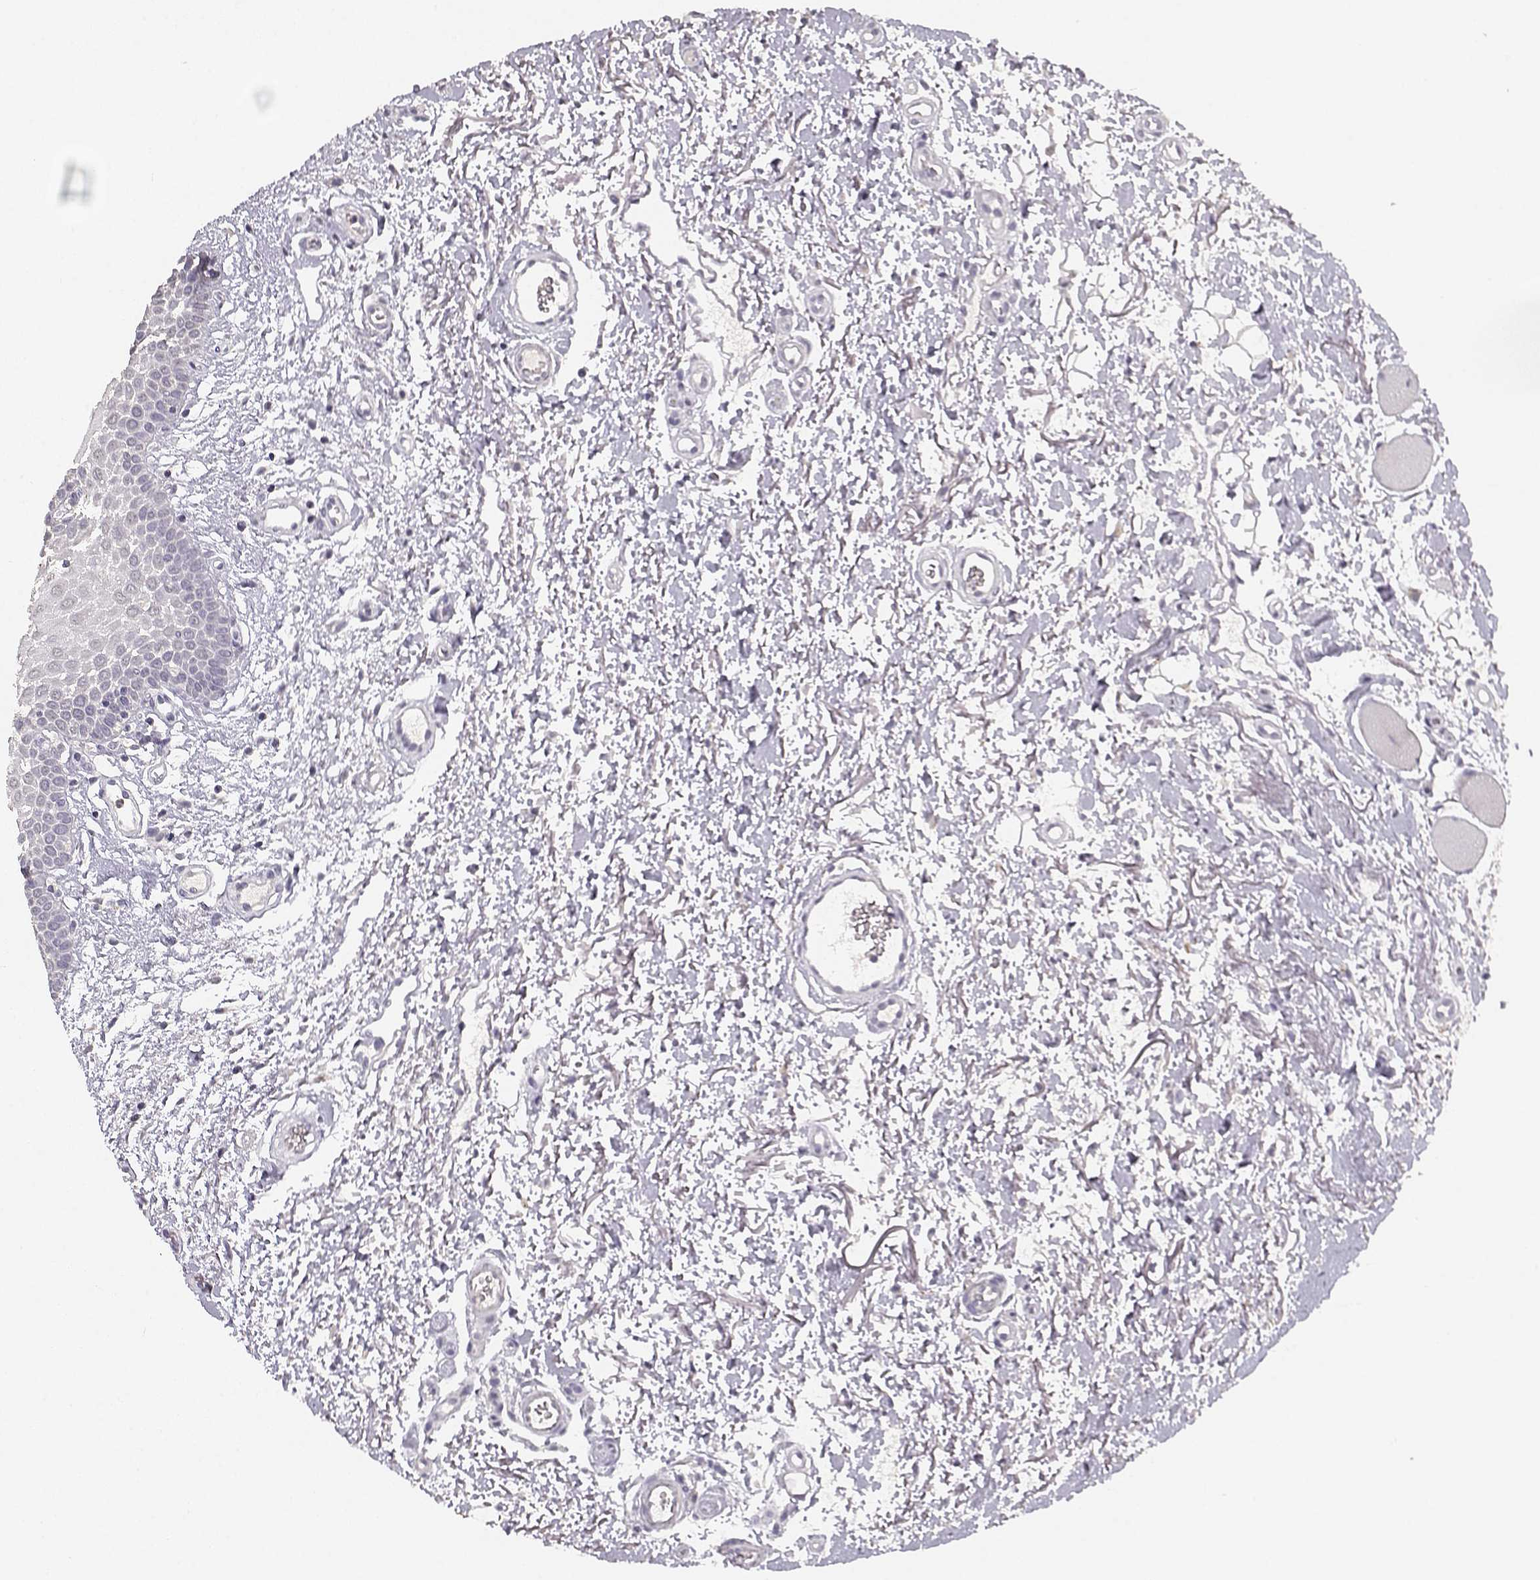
{"staining": {"intensity": "negative", "quantity": "none", "location": "none"}, "tissue": "oral mucosa", "cell_type": "Squamous epithelial cells", "image_type": "normal", "snomed": [{"axis": "morphology", "description": "Normal tissue, NOS"}, {"axis": "morphology", "description": "Squamous cell carcinoma, NOS"}, {"axis": "topography", "description": "Oral tissue"}, {"axis": "topography", "description": "Head-Neck"}], "caption": "This histopathology image is of normal oral mucosa stained with immunohistochemistry (IHC) to label a protein in brown with the nuclei are counter-stained blue. There is no positivity in squamous epithelial cells.", "gene": "UROC1", "patient": {"sex": "female", "age": 75}}